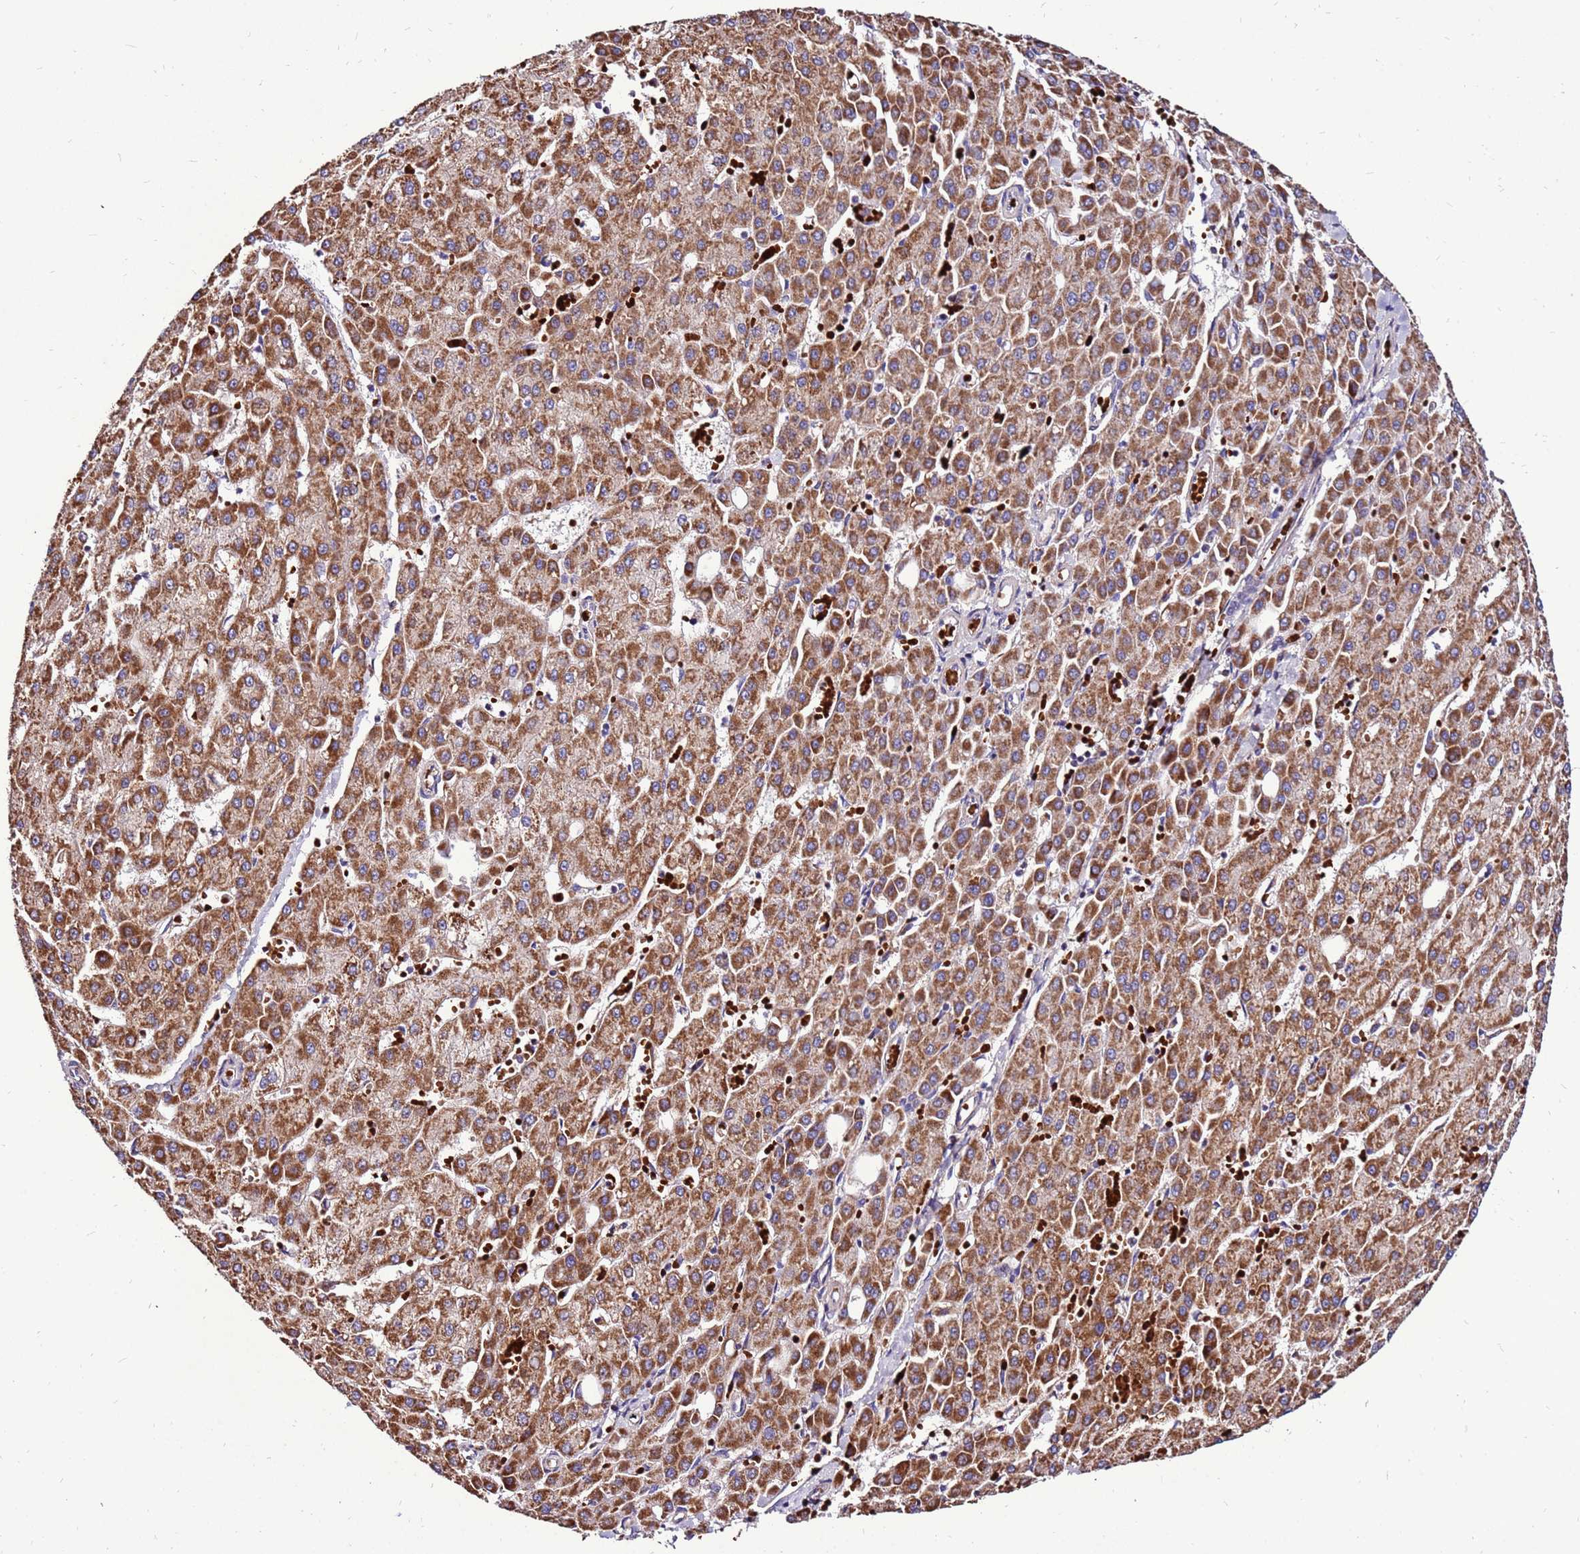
{"staining": {"intensity": "moderate", "quantity": ">75%", "location": "cytoplasmic/membranous"}, "tissue": "liver cancer", "cell_type": "Tumor cells", "image_type": "cancer", "snomed": [{"axis": "morphology", "description": "Carcinoma, Hepatocellular, NOS"}, {"axis": "topography", "description": "Liver"}], "caption": "Brown immunohistochemical staining in human liver cancer (hepatocellular carcinoma) exhibits moderate cytoplasmic/membranous expression in about >75% of tumor cells. Nuclei are stained in blue.", "gene": "SPSB3", "patient": {"sex": "male", "age": 47}}